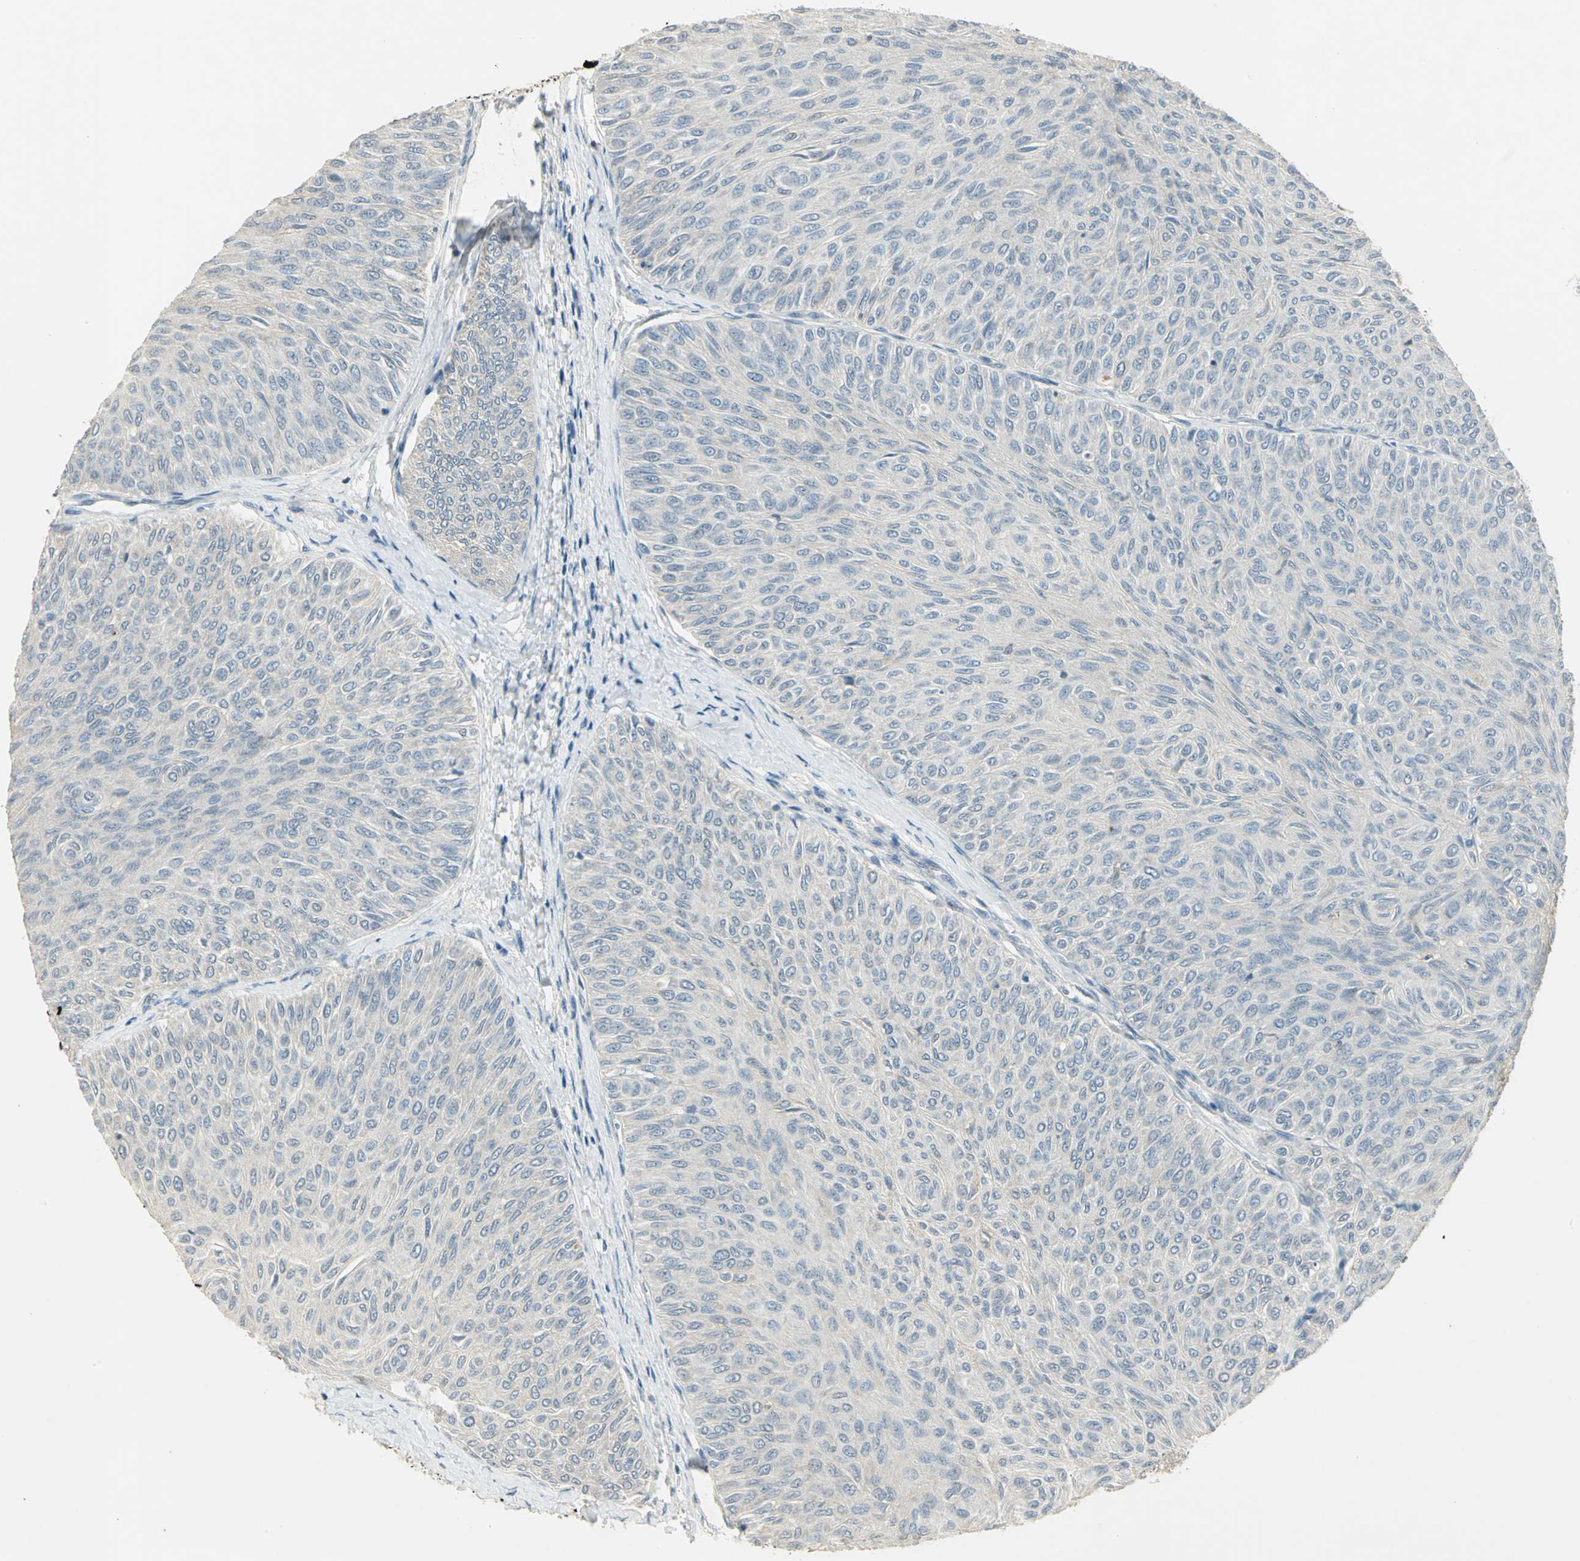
{"staining": {"intensity": "negative", "quantity": "none", "location": "none"}, "tissue": "urothelial cancer", "cell_type": "Tumor cells", "image_type": "cancer", "snomed": [{"axis": "morphology", "description": "Urothelial carcinoma, Low grade"}, {"axis": "topography", "description": "Urinary bladder"}], "caption": "The immunohistochemistry (IHC) histopathology image has no significant staining in tumor cells of urothelial cancer tissue.", "gene": "AK6", "patient": {"sex": "male", "age": 78}}